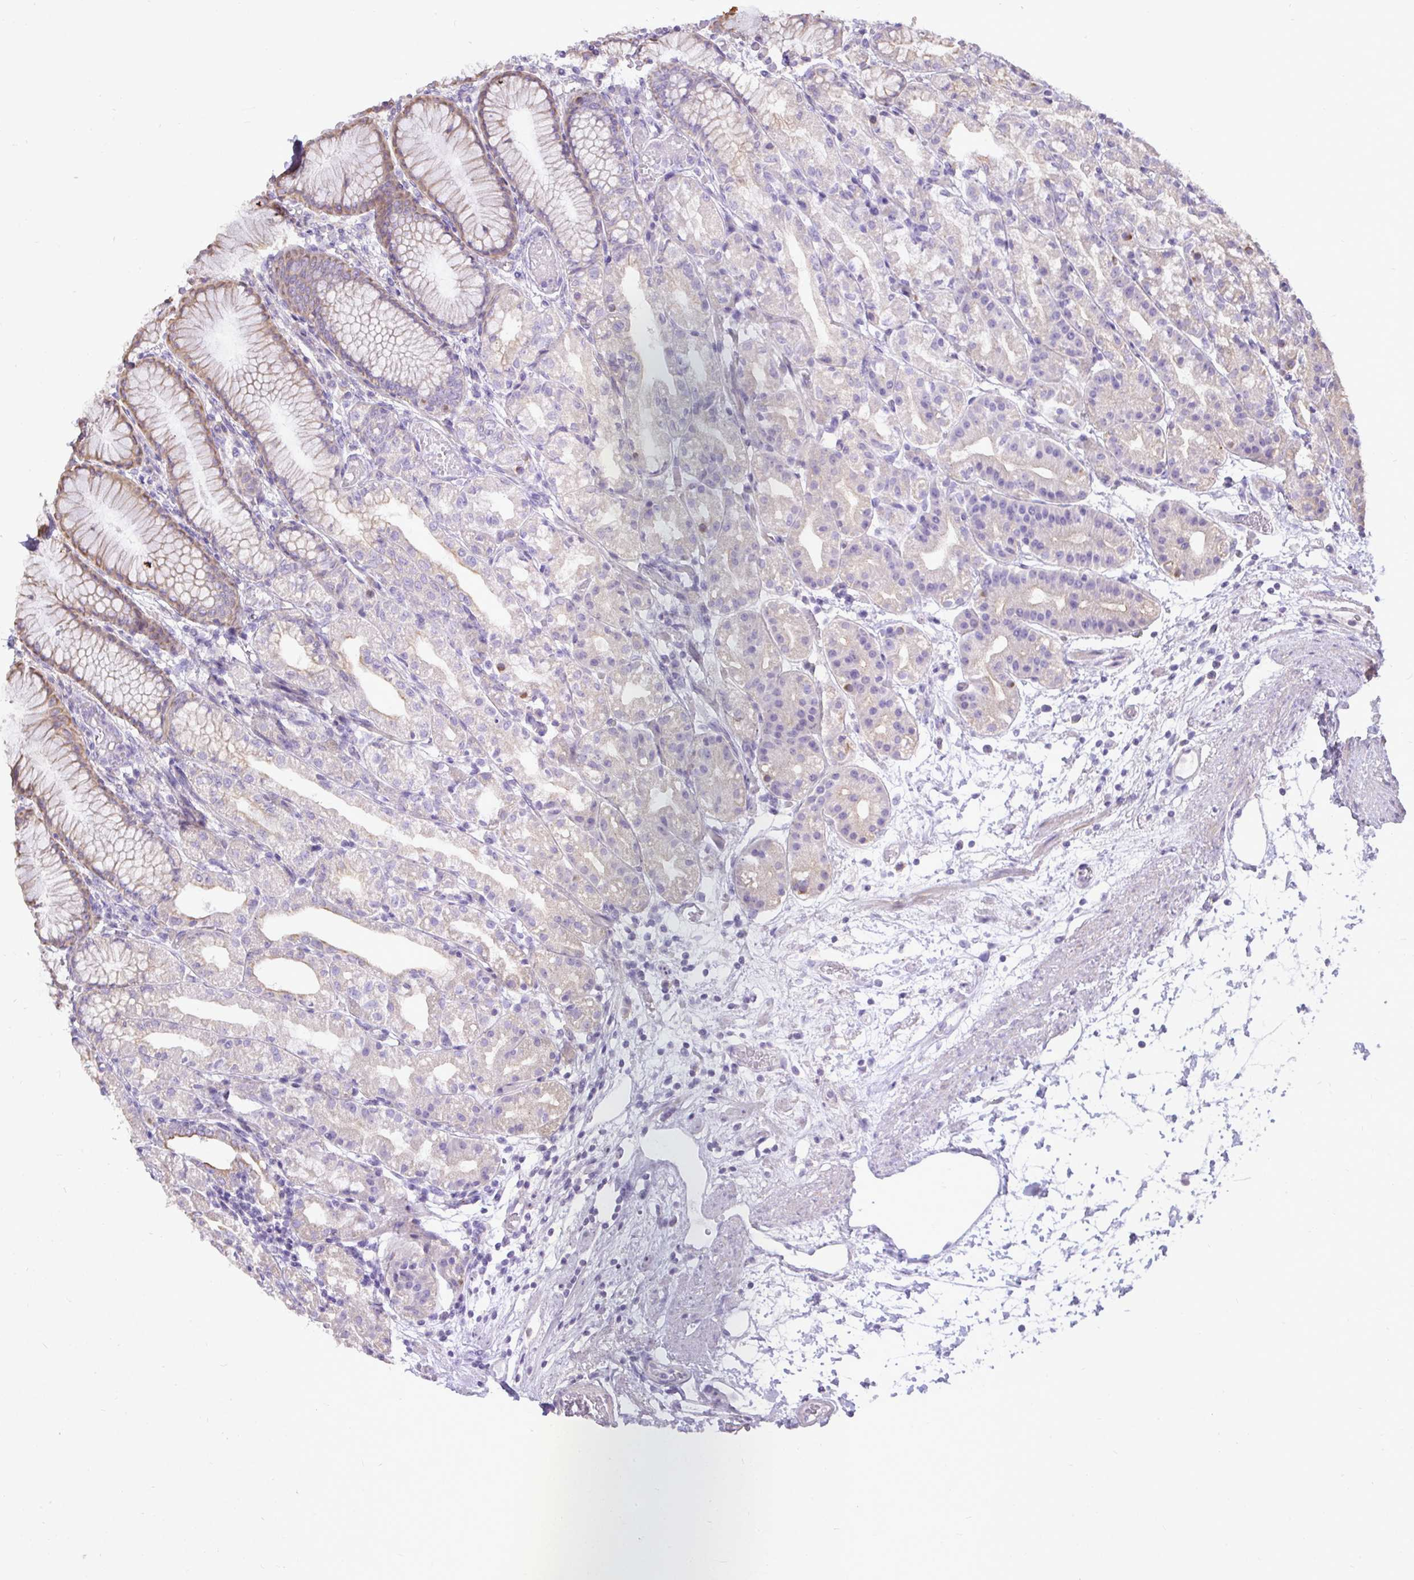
{"staining": {"intensity": "weak", "quantity": "25%-75%", "location": "cytoplasmic/membranous"}, "tissue": "stomach", "cell_type": "Glandular cells", "image_type": "normal", "snomed": [{"axis": "morphology", "description": "Normal tissue, NOS"}, {"axis": "topography", "description": "Stomach"}], "caption": "Human stomach stained with a brown dye displays weak cytoplasmic/membranous positive staining in approximately 25%-75% of glandular cells.", "gene": "STRIP1", "patient": {"sex": "female", "age": 57}}